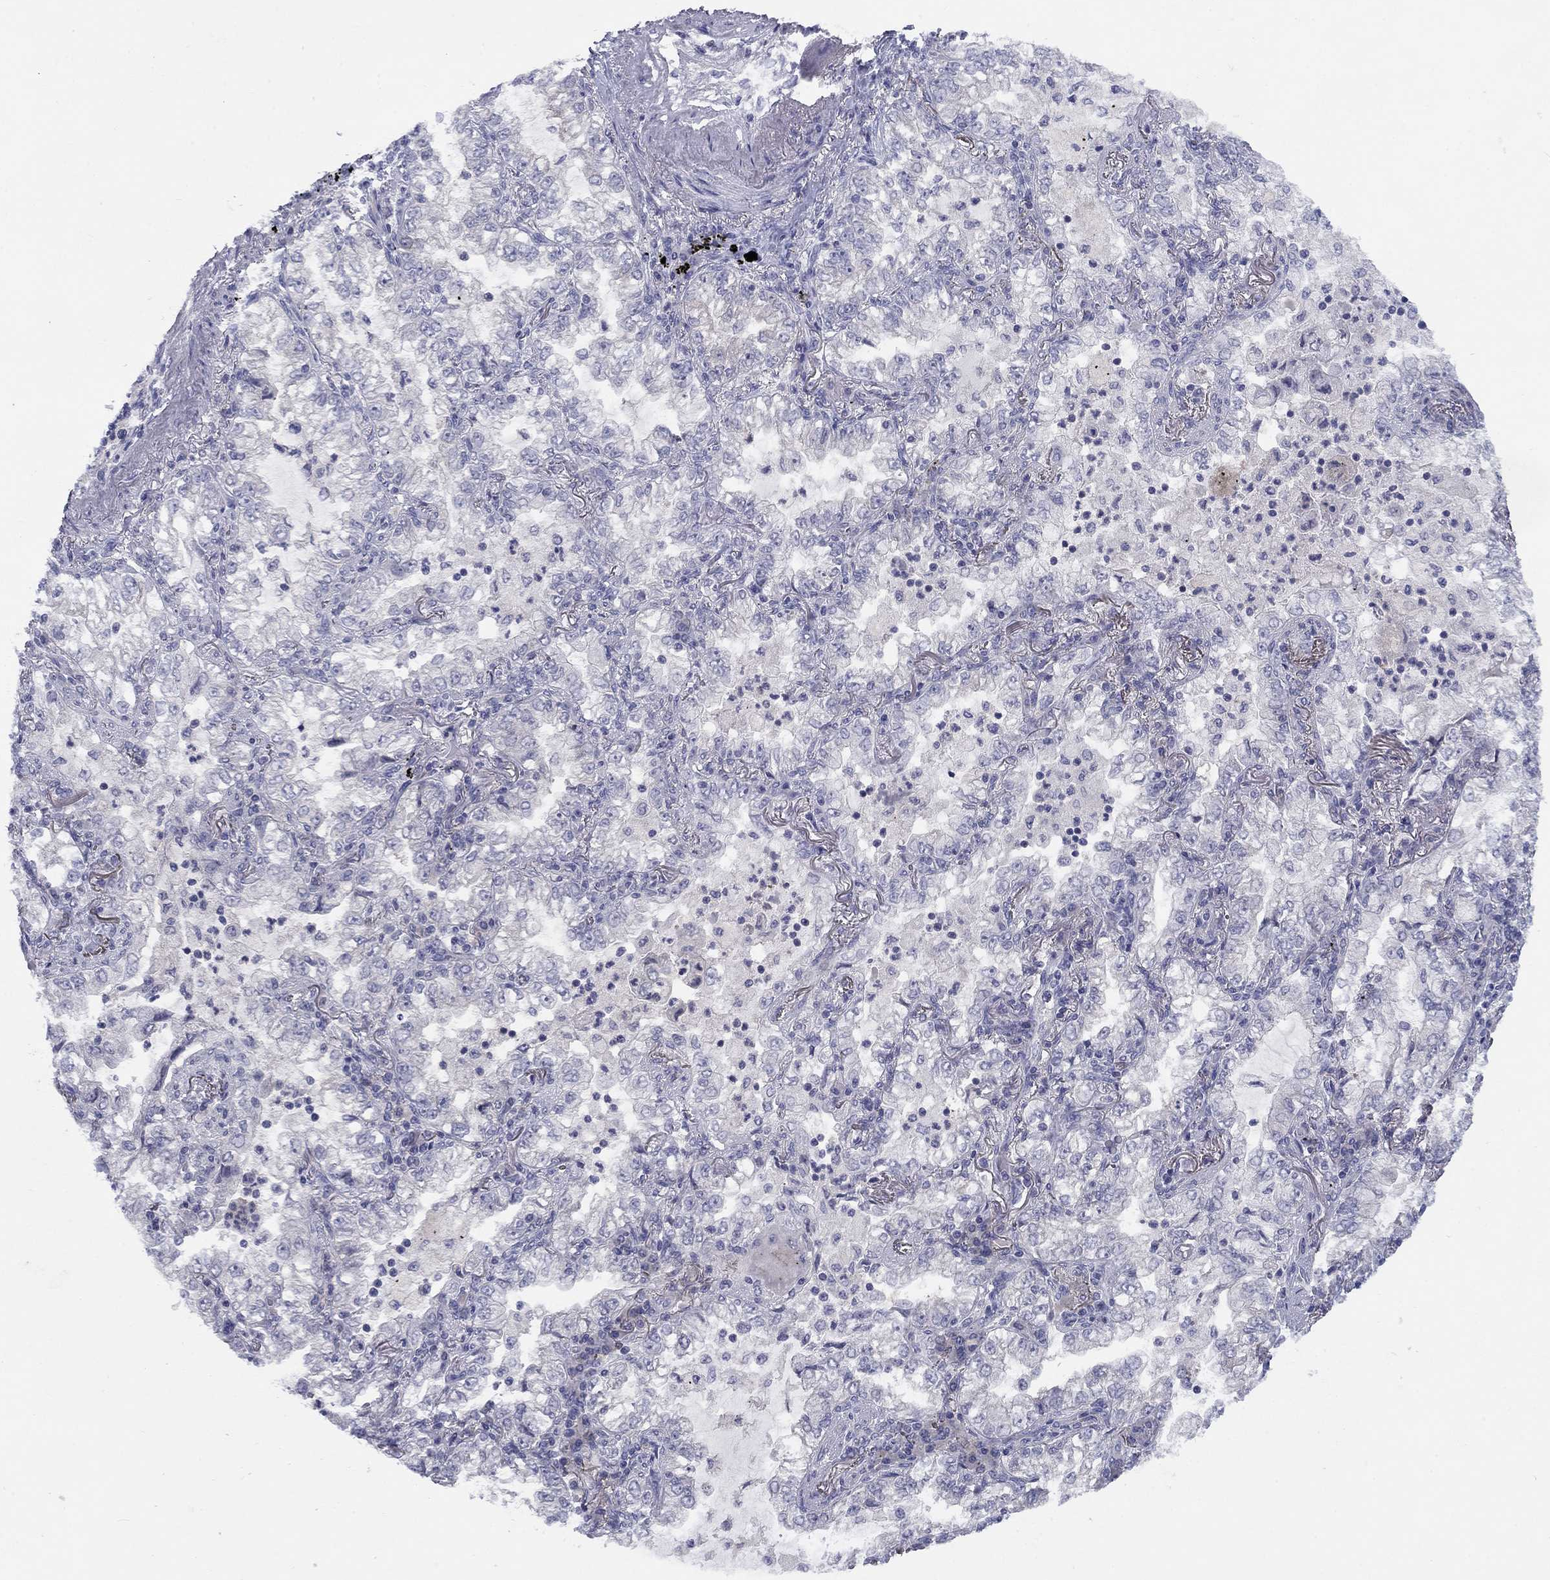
{"staining": {"intensity": "negative", "quantity": "none", "location": "none"}, "tissue": "lung cancer", "cell_type": "Tumor cells", "image_type": "cancer", "snomed": [{"axis": "morphology", "description": "Adenocarcinoma, NOS"}, {"axis": "topography", "description": "Lung"}], "caption": "Tumor cells show no significant protein expression in adenocarcinoma (lung).", "gene": "CACNA1A", "patient": {"sex": "female", "age": 73}}